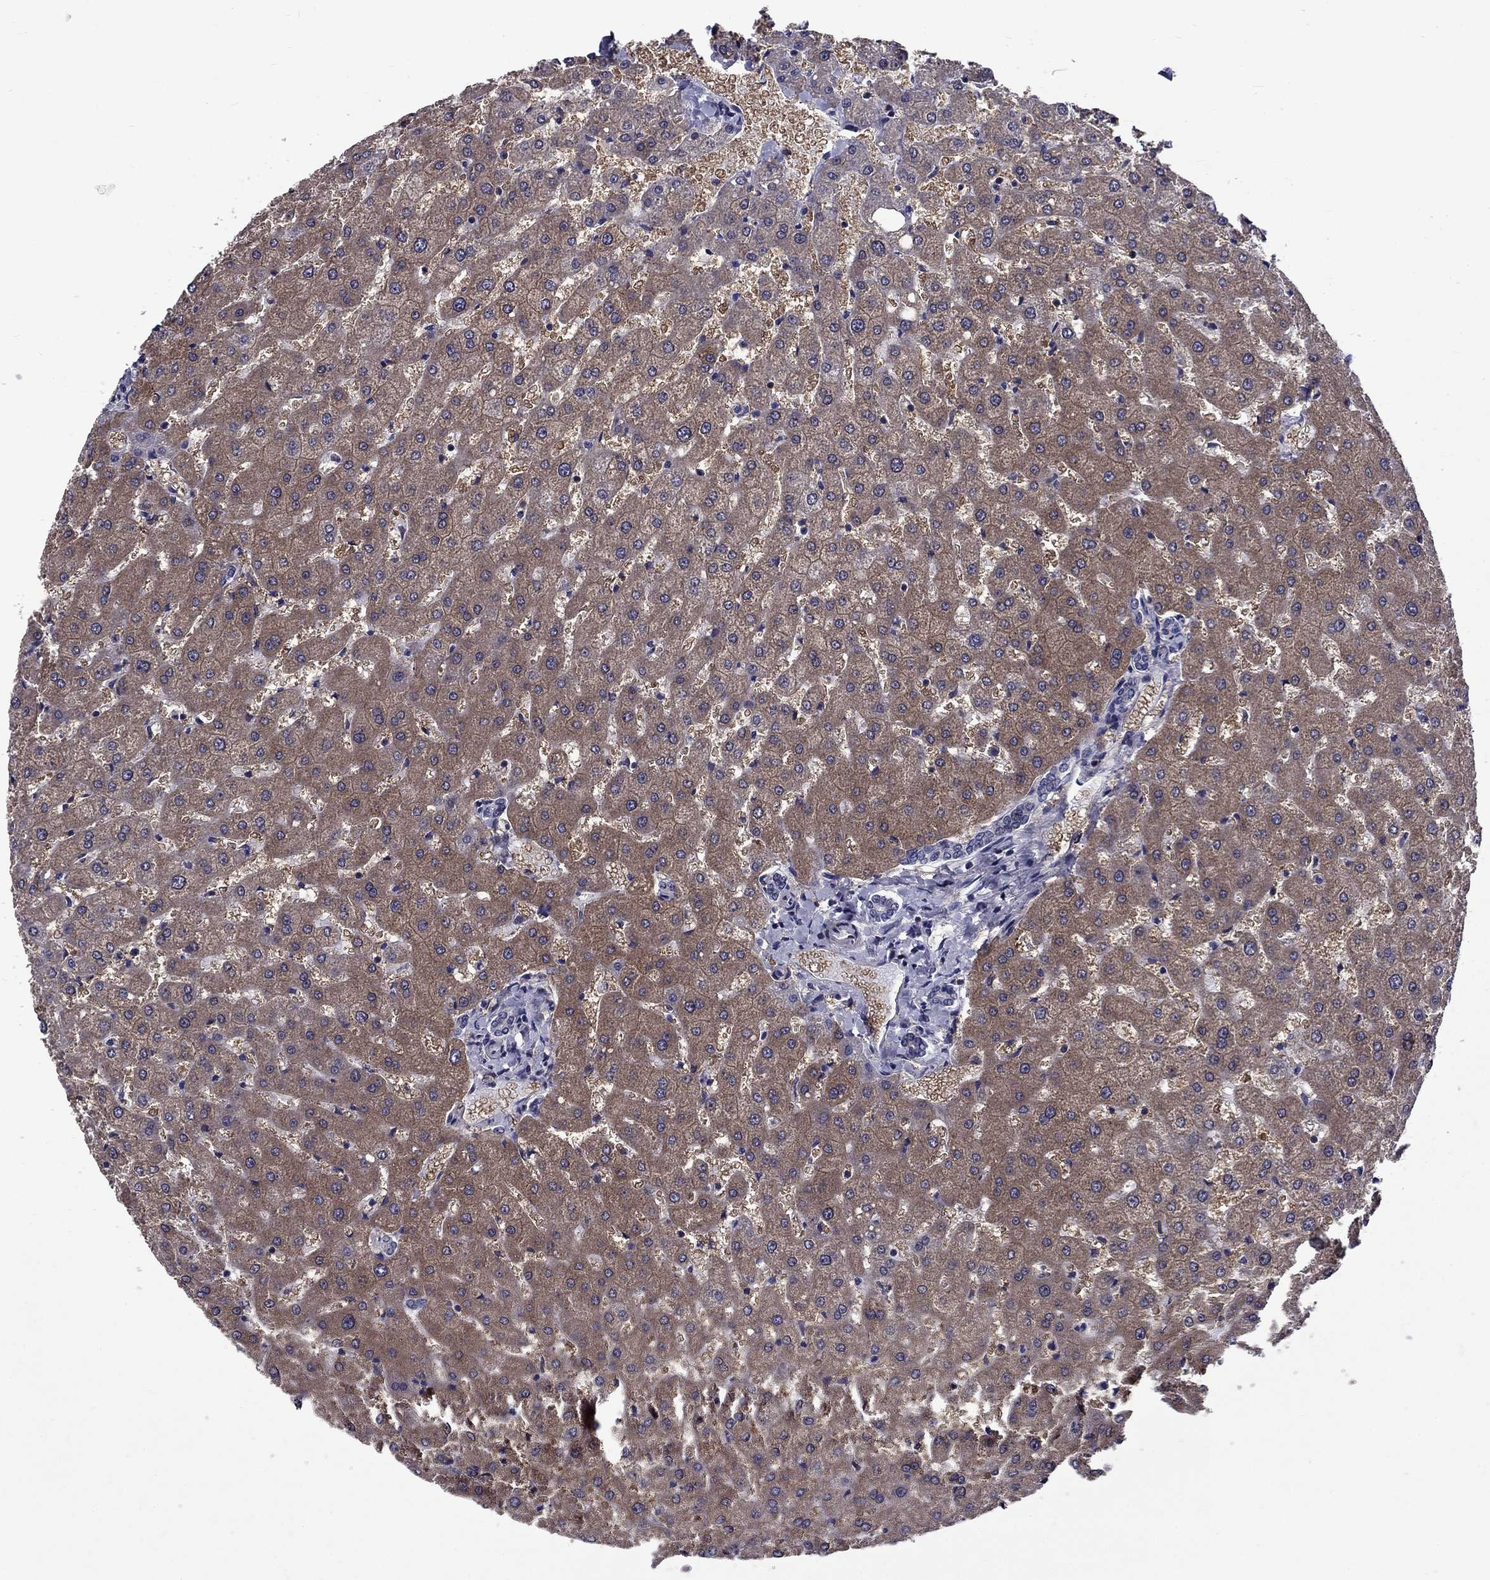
{"staining": {"intensity": "negative", "quantity": "none", "location": "none"}, "tissue": "liver", "cell_type": "Cholangiocytes", "image_type": "normal", "snomed": [{"axis": "morphology", "description": "Normal tissue, NOS"}, {"axis": "topography", "description": "Liver"}], "caption": "An immunohistochemistry photomicrograph of benign liver is shown. There is no staining in cholangiocytes of liver.", "gene": "SNTA1", "patient": {"sex": "female", "age": 50}}